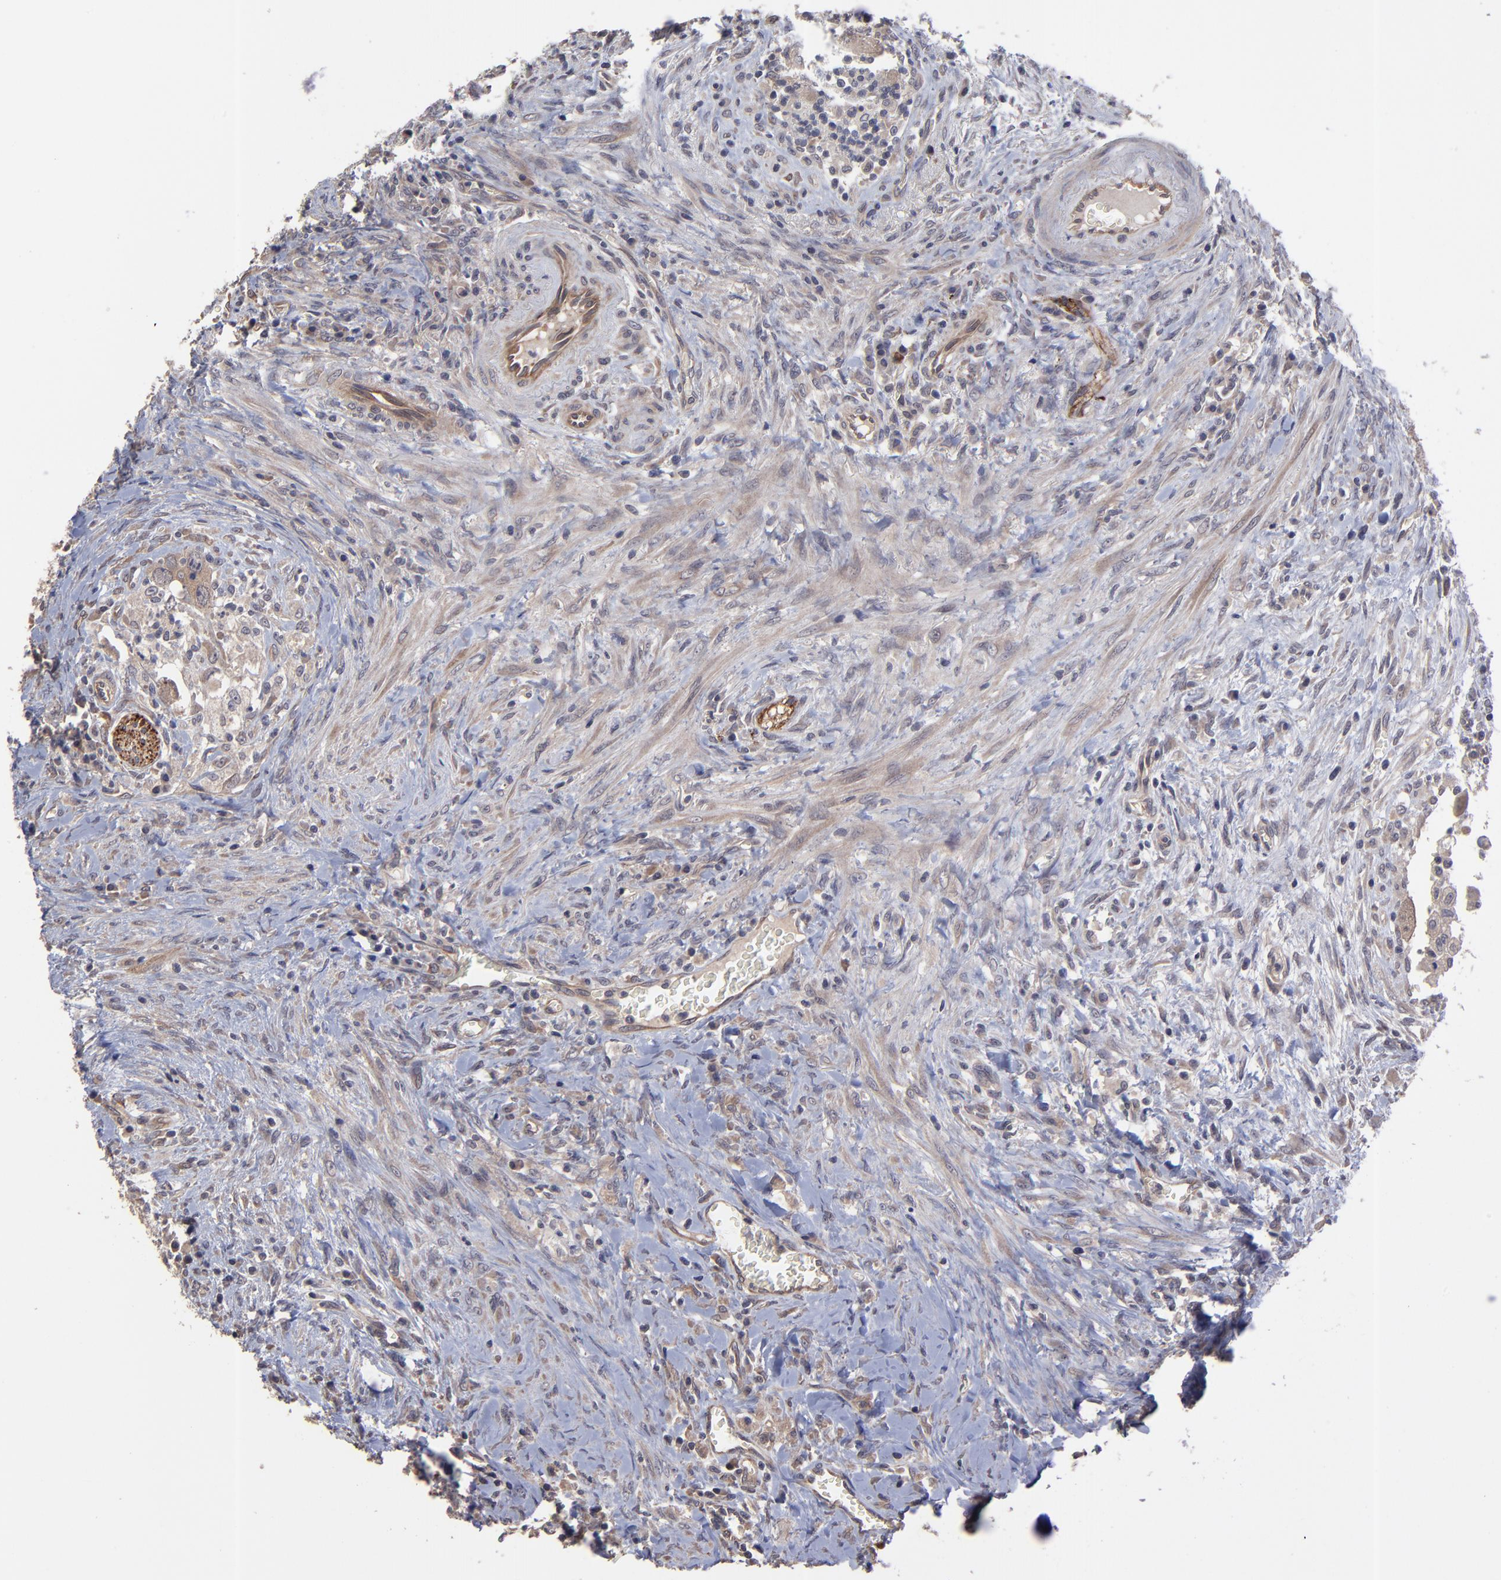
{"staining": {"intensity": "weak", "quantity": ">75%", "location": "cytoplasmic/membranous"}, "tissue": "colorectal cancer", "cell_type": "Tumor cells", "image_type": "cancer", "snomed": [{"axis": "morphology", "description": "Adenocarcinoma, NOS"}, {"axis": "topography", "description": "Rectum"}], "caption": "Immunohistochemical staining of human colorectal cancer (adenocarcinoma) displays weak cytoplasmic/membranous protein positivity in about >75% of tumor cells.", "gene": "ZNF780B", "patient": {"sex": "male", "age": 70}}